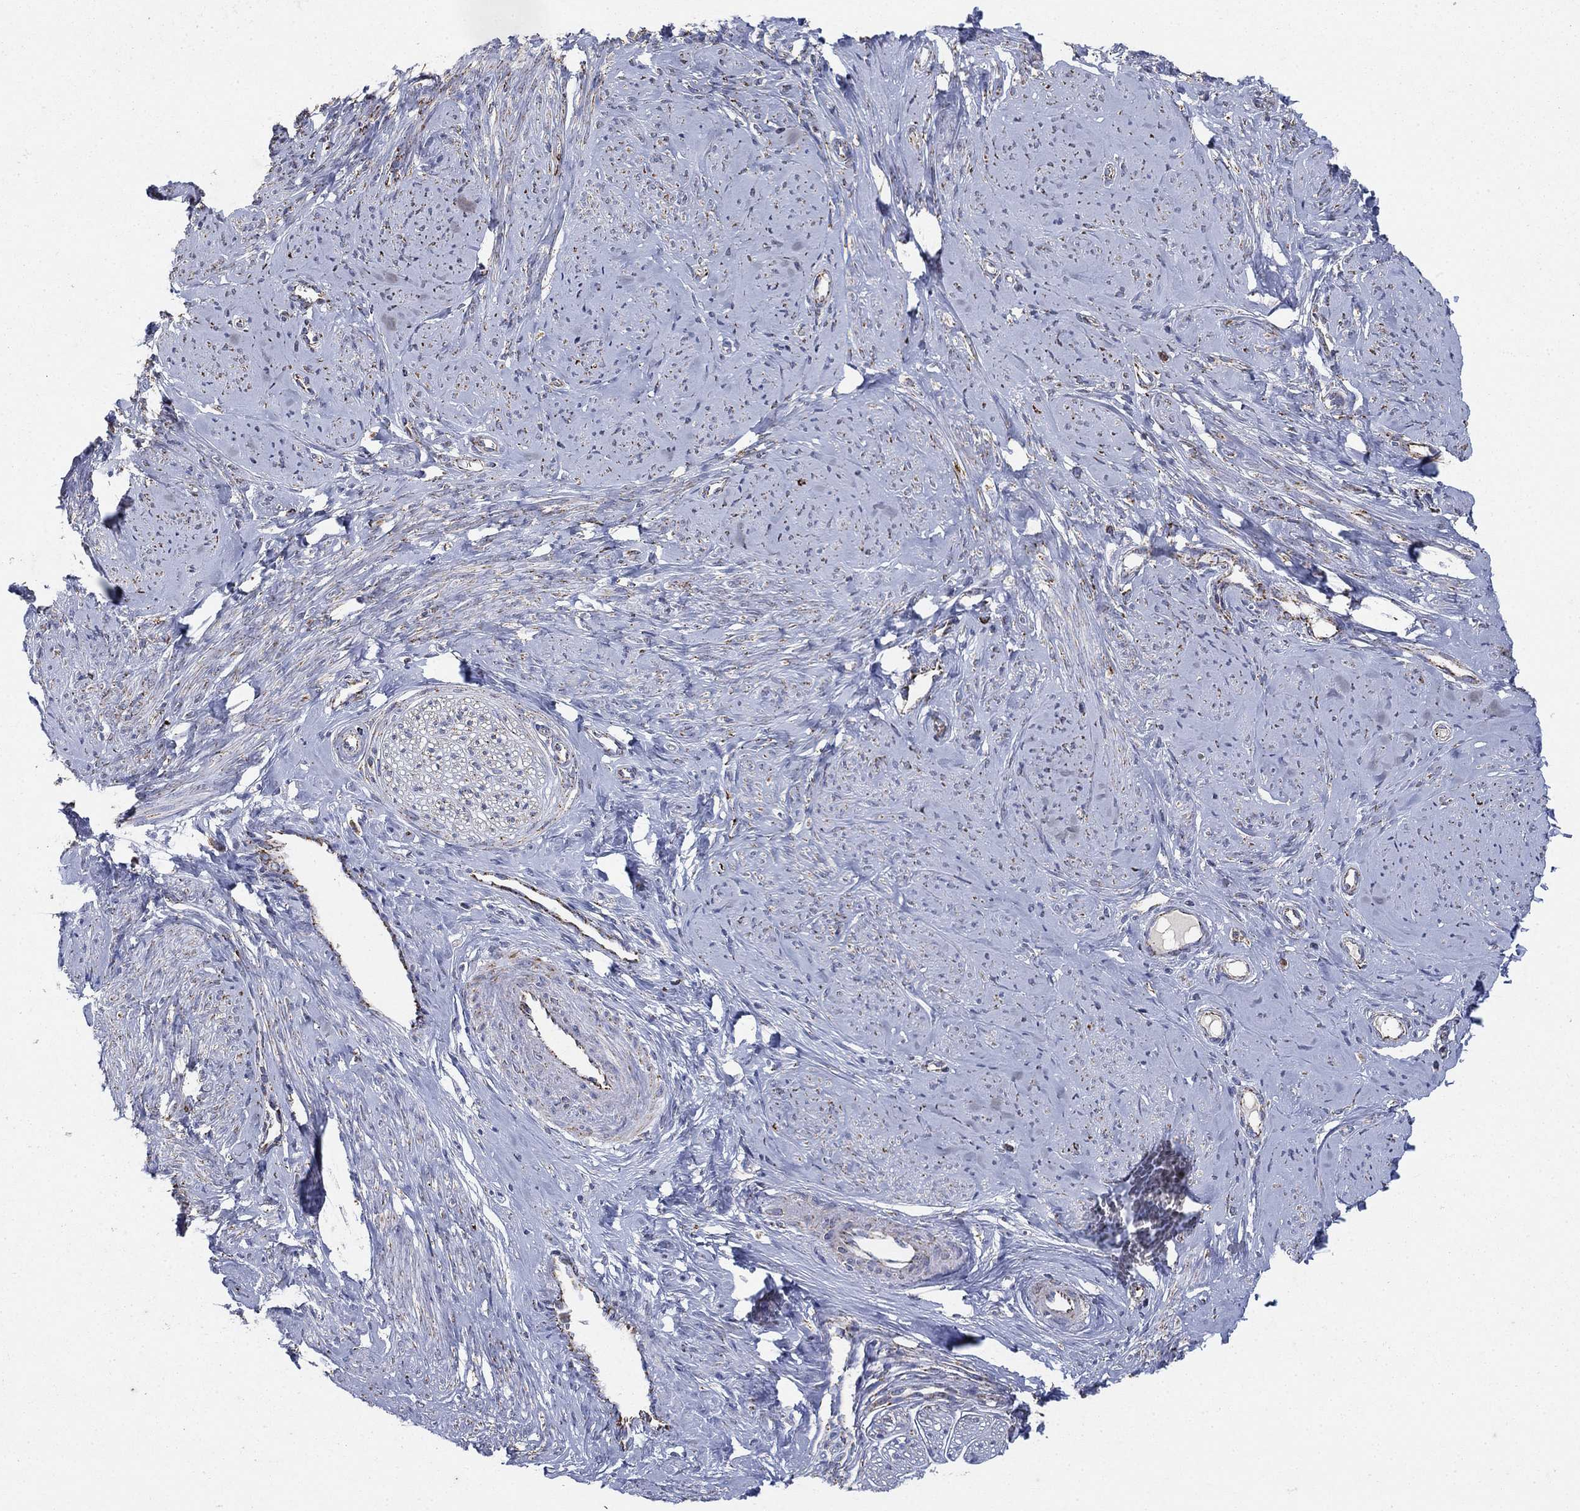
{"staining": {"intensity": "moderate", "quantity": "<25%", "location": "cytoplasmic/membranous"}, "tissue": "smooth muscle", "cell_type": "Smooth muscle cells", "image_type": "normal", "snomed": [{"axis": "morphology", "description": "Normal tissue, NOS"}, {"axis": "topography", "description": "Smooth muscle"}], "caption": "The histopathology image reveals staining of unremarkable smooth muscle, revealing moderate cytoplasmic/membranous protein positivity (brown color) within smooth muscle cells. (Stains: DAB in brown, nuclei in blue, Microscopy: brightfield microscopy at high magnification).", "gene": "PNPLA2", "patient": {"sex": "female", "age": 48}}